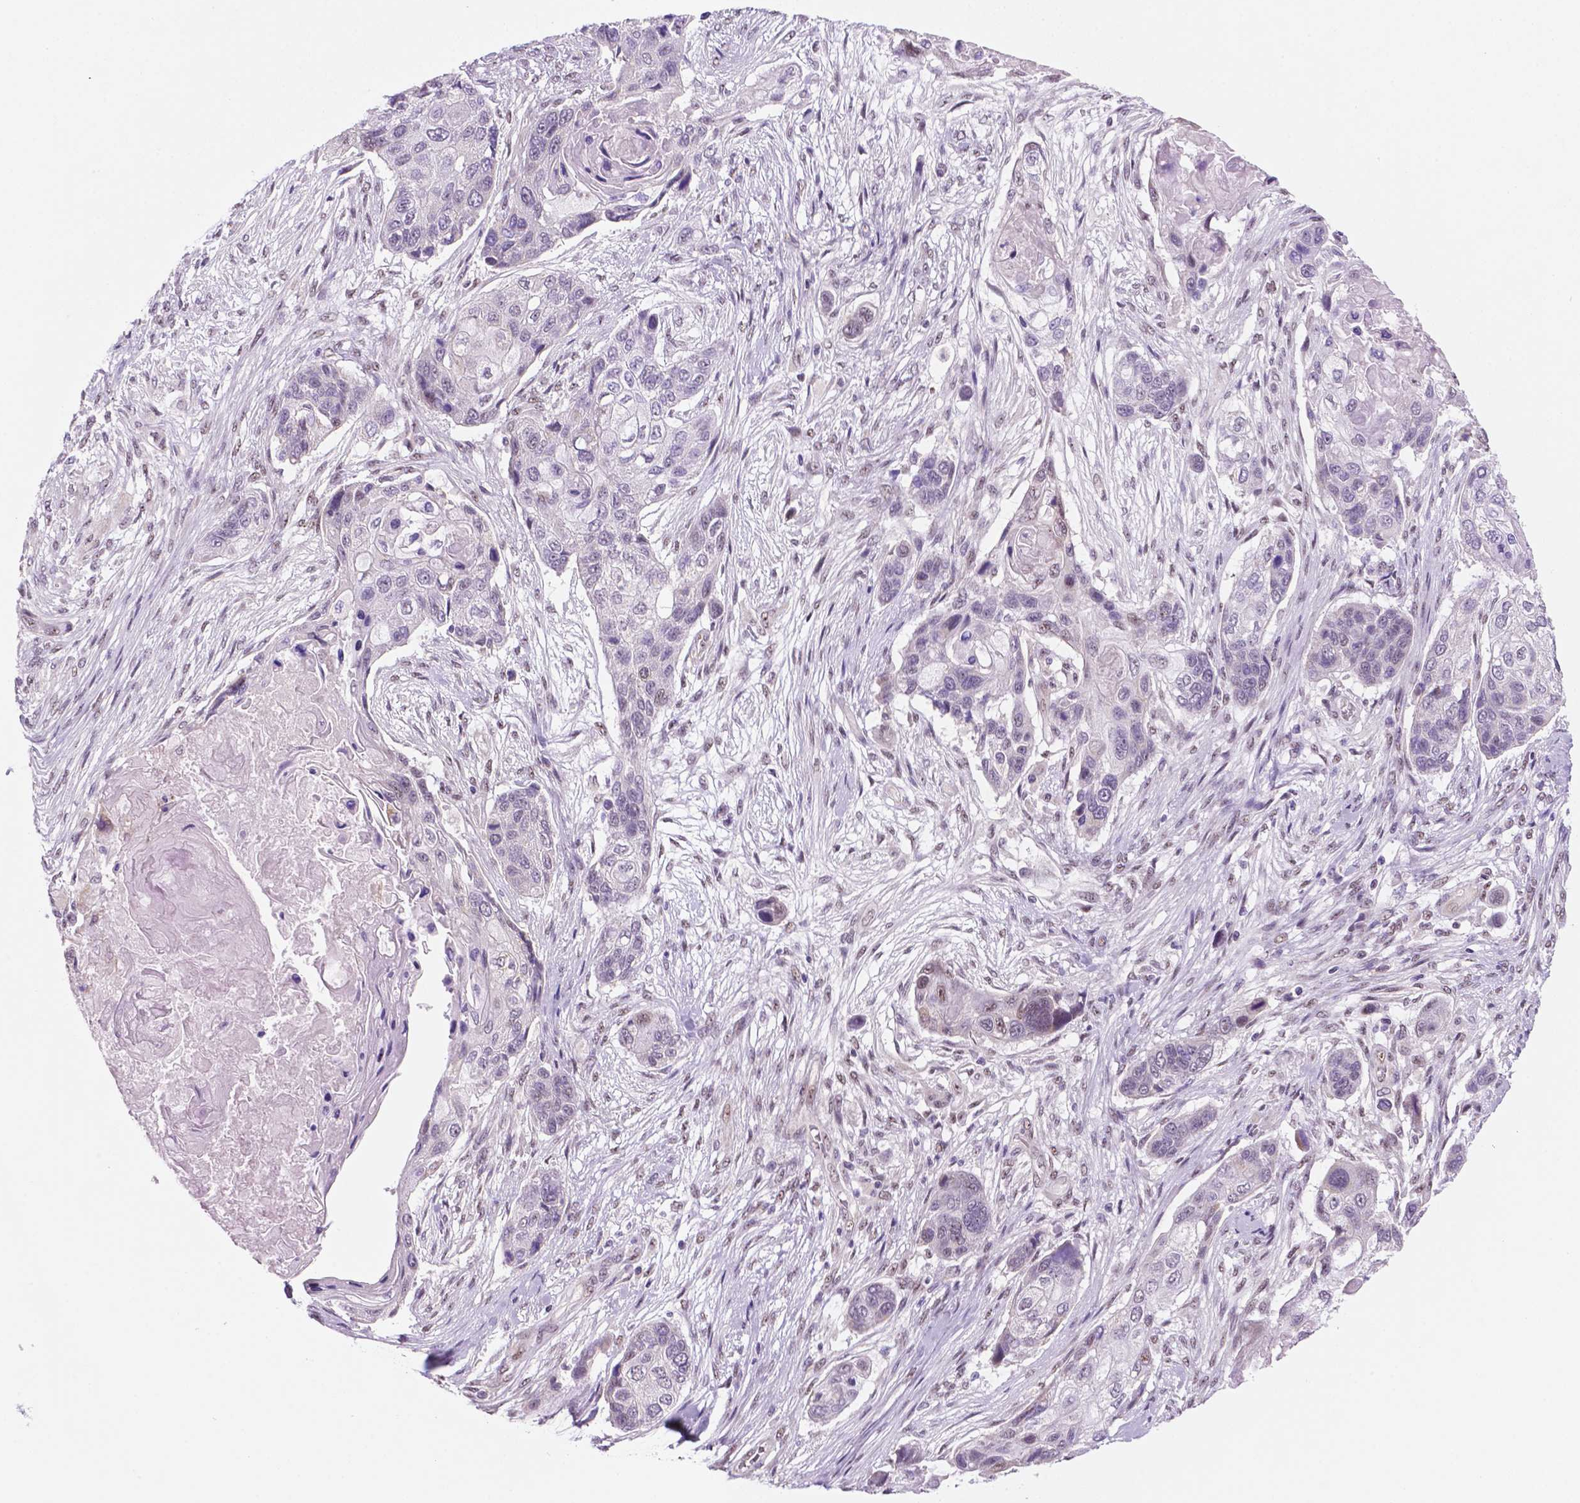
{"staining": {"intensity": "weak", "quantity": "<25%", "location": "nuclear"}, "tissue": "lung cancer", "cell_type": "Tumor cells", "image_type": "cancer", "snomed": [{"axis": "morphology", "description": "Squamous cell carcinoma, NOS"}, {"axis": "topography", "description": "Lung"}], "caption": "This is an IHC photomicrograph of human lung cancer (squamous cell carcinoma). There is no positivity in tumor cells.", "gene": "C18orf21", "patient": {"sex": "male", "age": 69}}